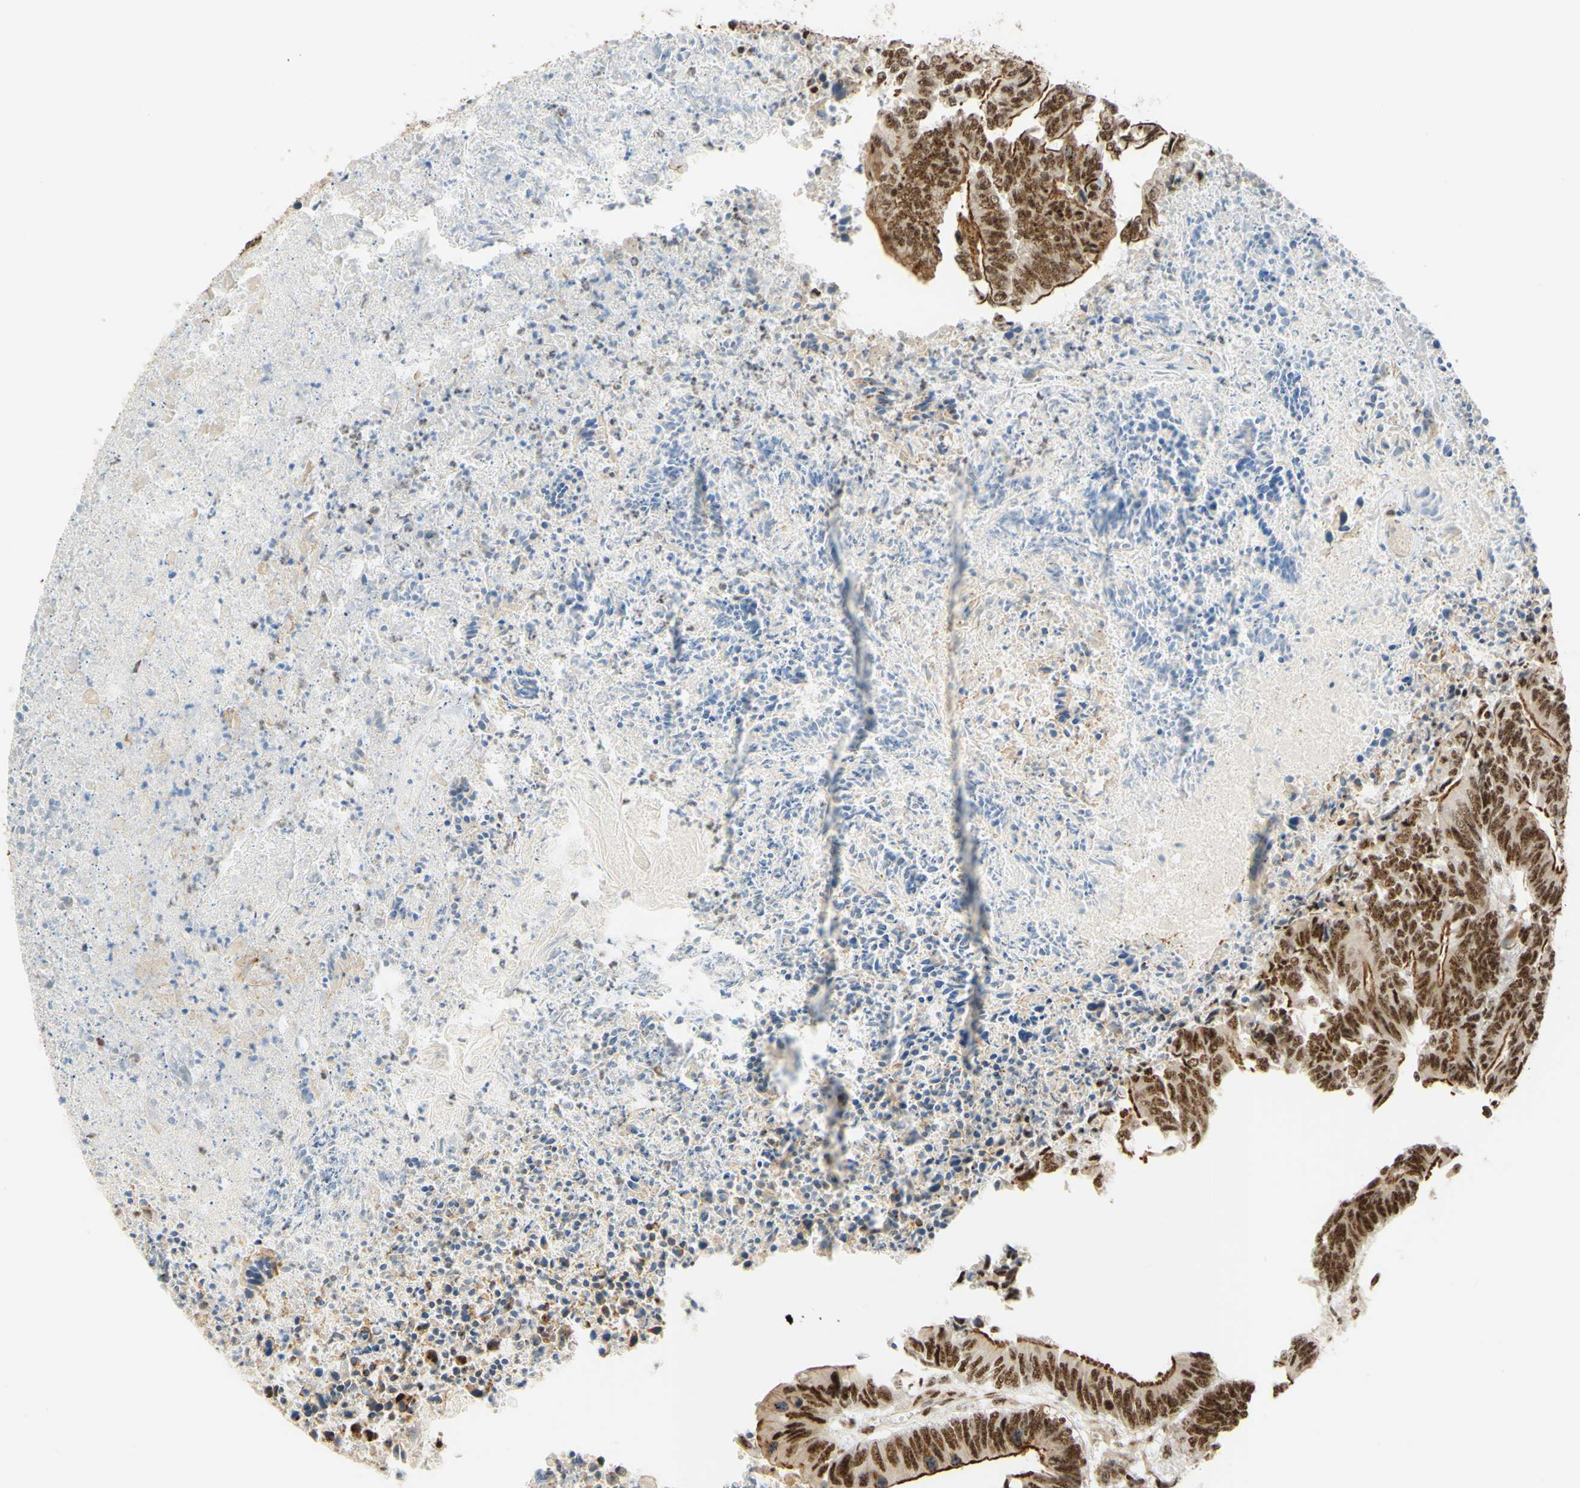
{"staining": {"intensity": "moderate", "quantity": ">75%", "location": "cytoplasmic/membranous,nuclear"}, "tissue": "colorectal cancer", "cell_type": "Tumor cells", "image_type": "cancer", "snomed": [{"axis": "morphology", "description": "Adenocarcinoma, NOS"}, {"axis": "topography", "description": "Rectum"}], "caption": "IHC (DAB (3,3'-diaminobenzidine)) staining of human adenocarcinoma (colorectal) displays moderate cytoplasmic/membranous and nuclear protein staining in approximately >75% of tumor cells. (DAB IHC with brightfield microscopy, high magnification).", "gene": "SAP18", "patient": {"sex": "male", "age": 63}}